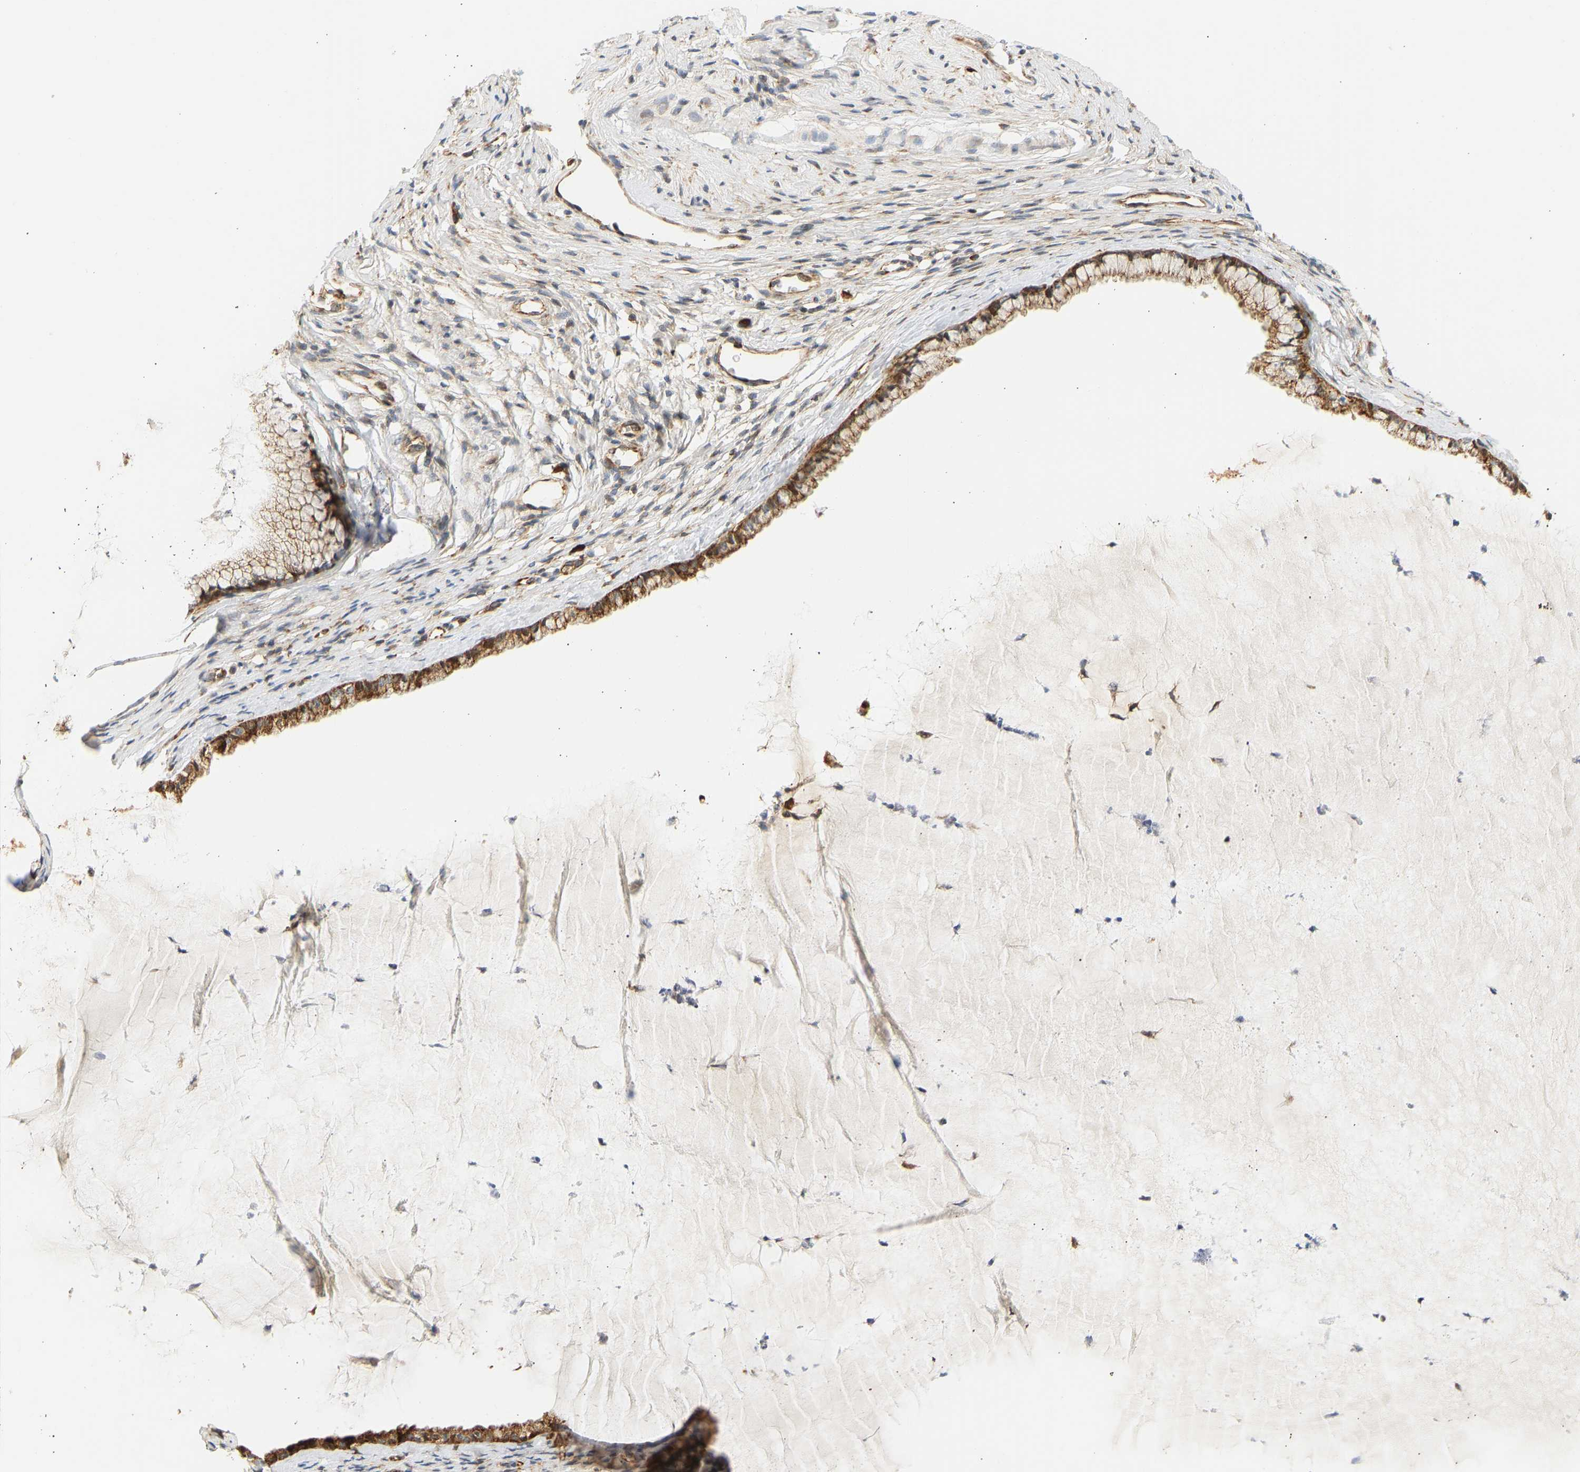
{"staining": {"intensity": "moderate", "quantity": ">75%", "location": "cytoplasmic/membranous"}, "tissue": "cervix", "cell_type": "Glandular cells", "image_type": "normal", "snomed": [{"axis": "morphology", "description": "Normal tissue, NOS"}, {"axis": "topography", "description": "Cervix"}], "caption": "This photomicrograph reveals normal cervix stained with immunohistochemistry (IHC) to label a protein in brown. The cytoplasmic/membranous of glandular cells show moderate positivity for the protein. Nuclei are counter-stained blue.", "gene": "RPS14", "patient": {"sex": "female", "age": 77}}